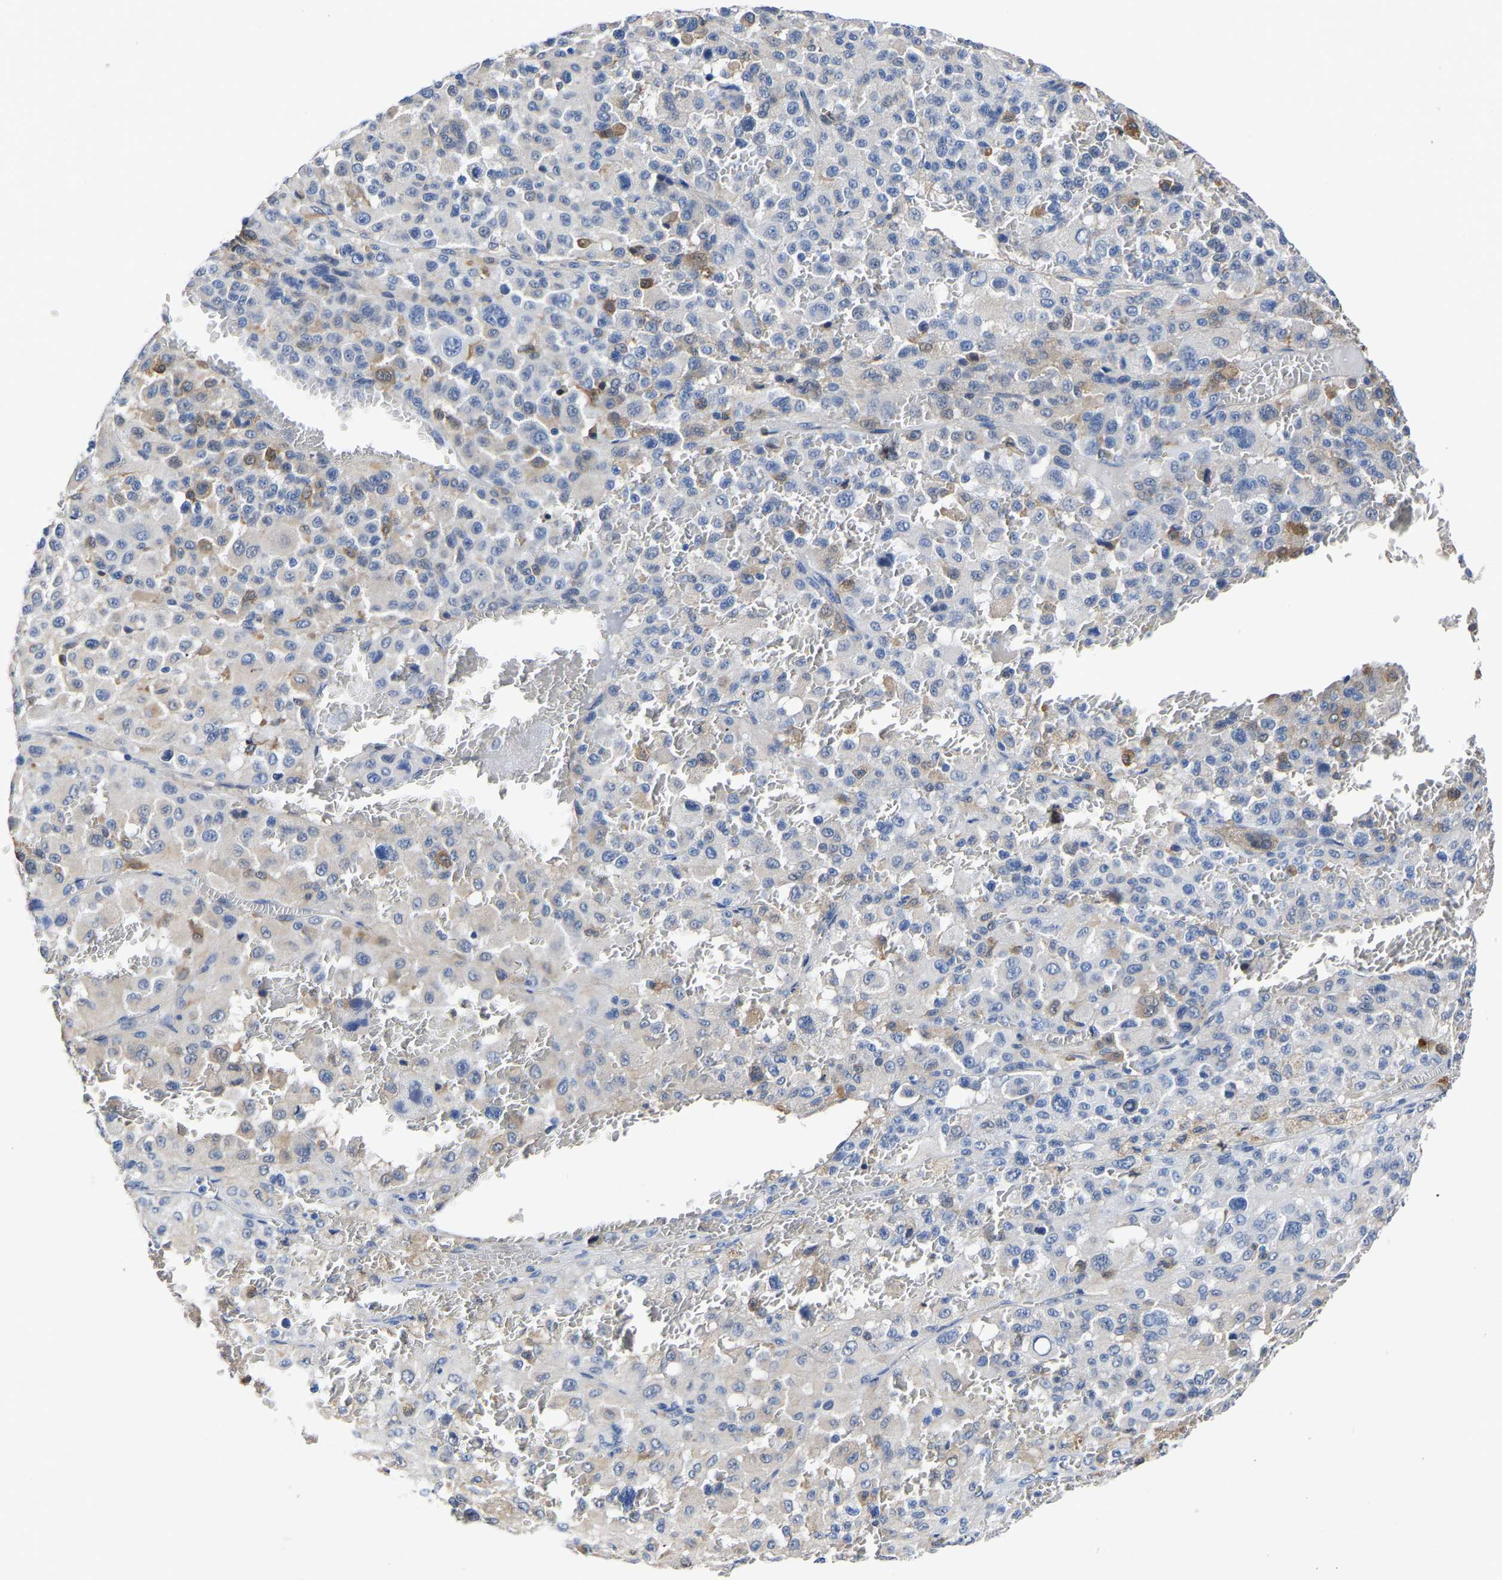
{"staining": {"intensity": "weak", "quantity": "<25%", "location": "cytoplasmic/membranous"}, "tissue": "melanoma", "cell_type": "Tumor cells", "image_type": "cancer", "snomed": [{"axis": "morphology", "description": "Malignant melanoma, Metastatic site"}, {"axis": "topography", "description": "Skin"}], "caption": "A high-resolution histopathology image shows immunohistochemistry staining of melanoma, which displays no significant staining in tumor cells.", "gene": "ATG2B", "patient": {"sex": "female", "age": 74}}